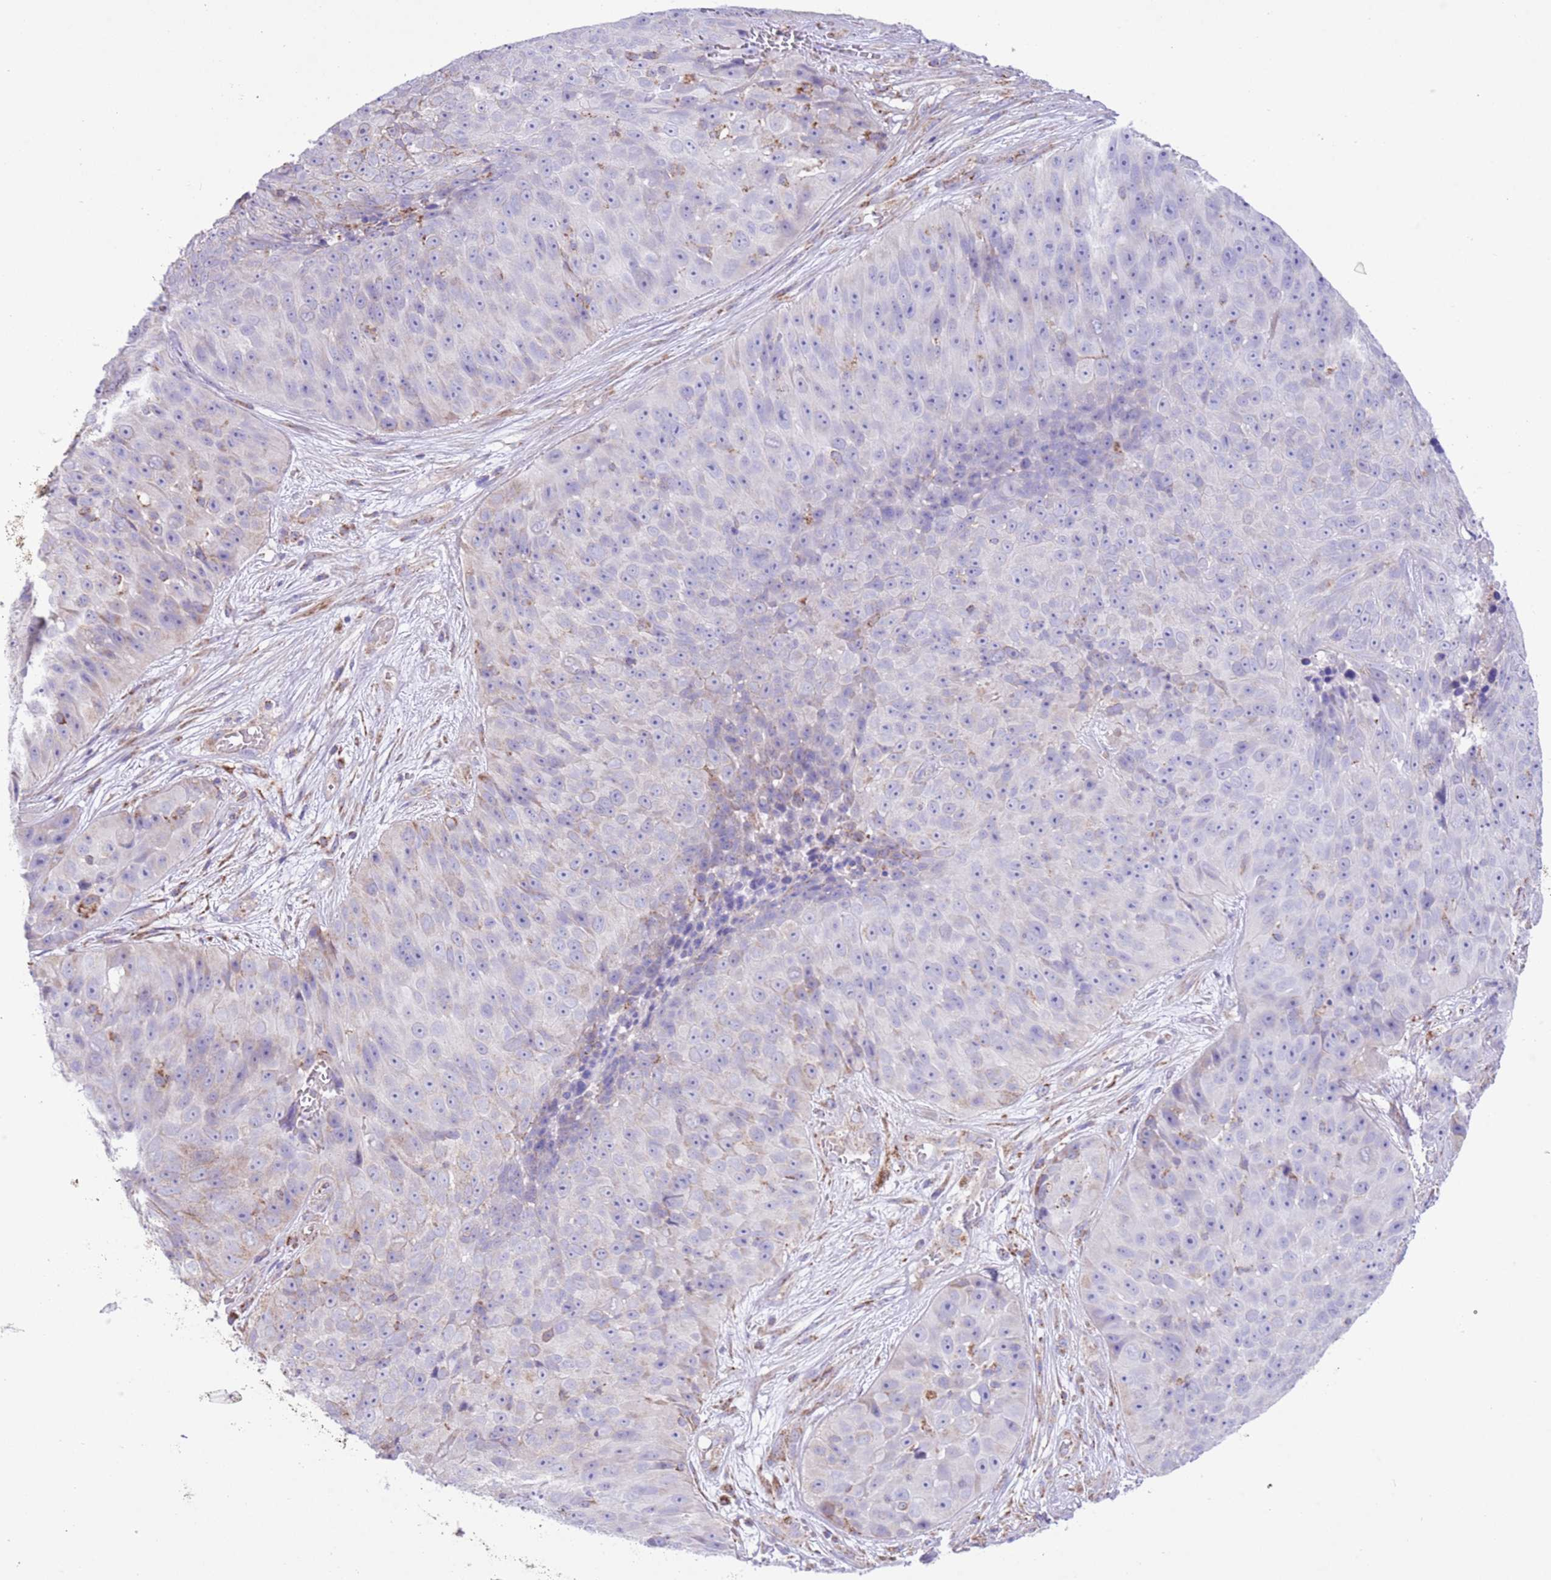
{"staining": {"intensity": "weak", "quantity": "<25%", "location": "cytoplasmic/membranous"}, "tissue": "skin cancer", "cell_type": "Tumor cells", "image_type": "cancer", "snomed": [{"axis": "morphology", "description": "Squamous cell carcinoma, NOS"}, {"axis": "topography", "description": "Skin"}], "caption": "Skin cancer was stained to show a protein in brown. There is no significant expression in tumor cells.", "gene": "SS18L2", "patient": {"sex": "female", "age": 87}}